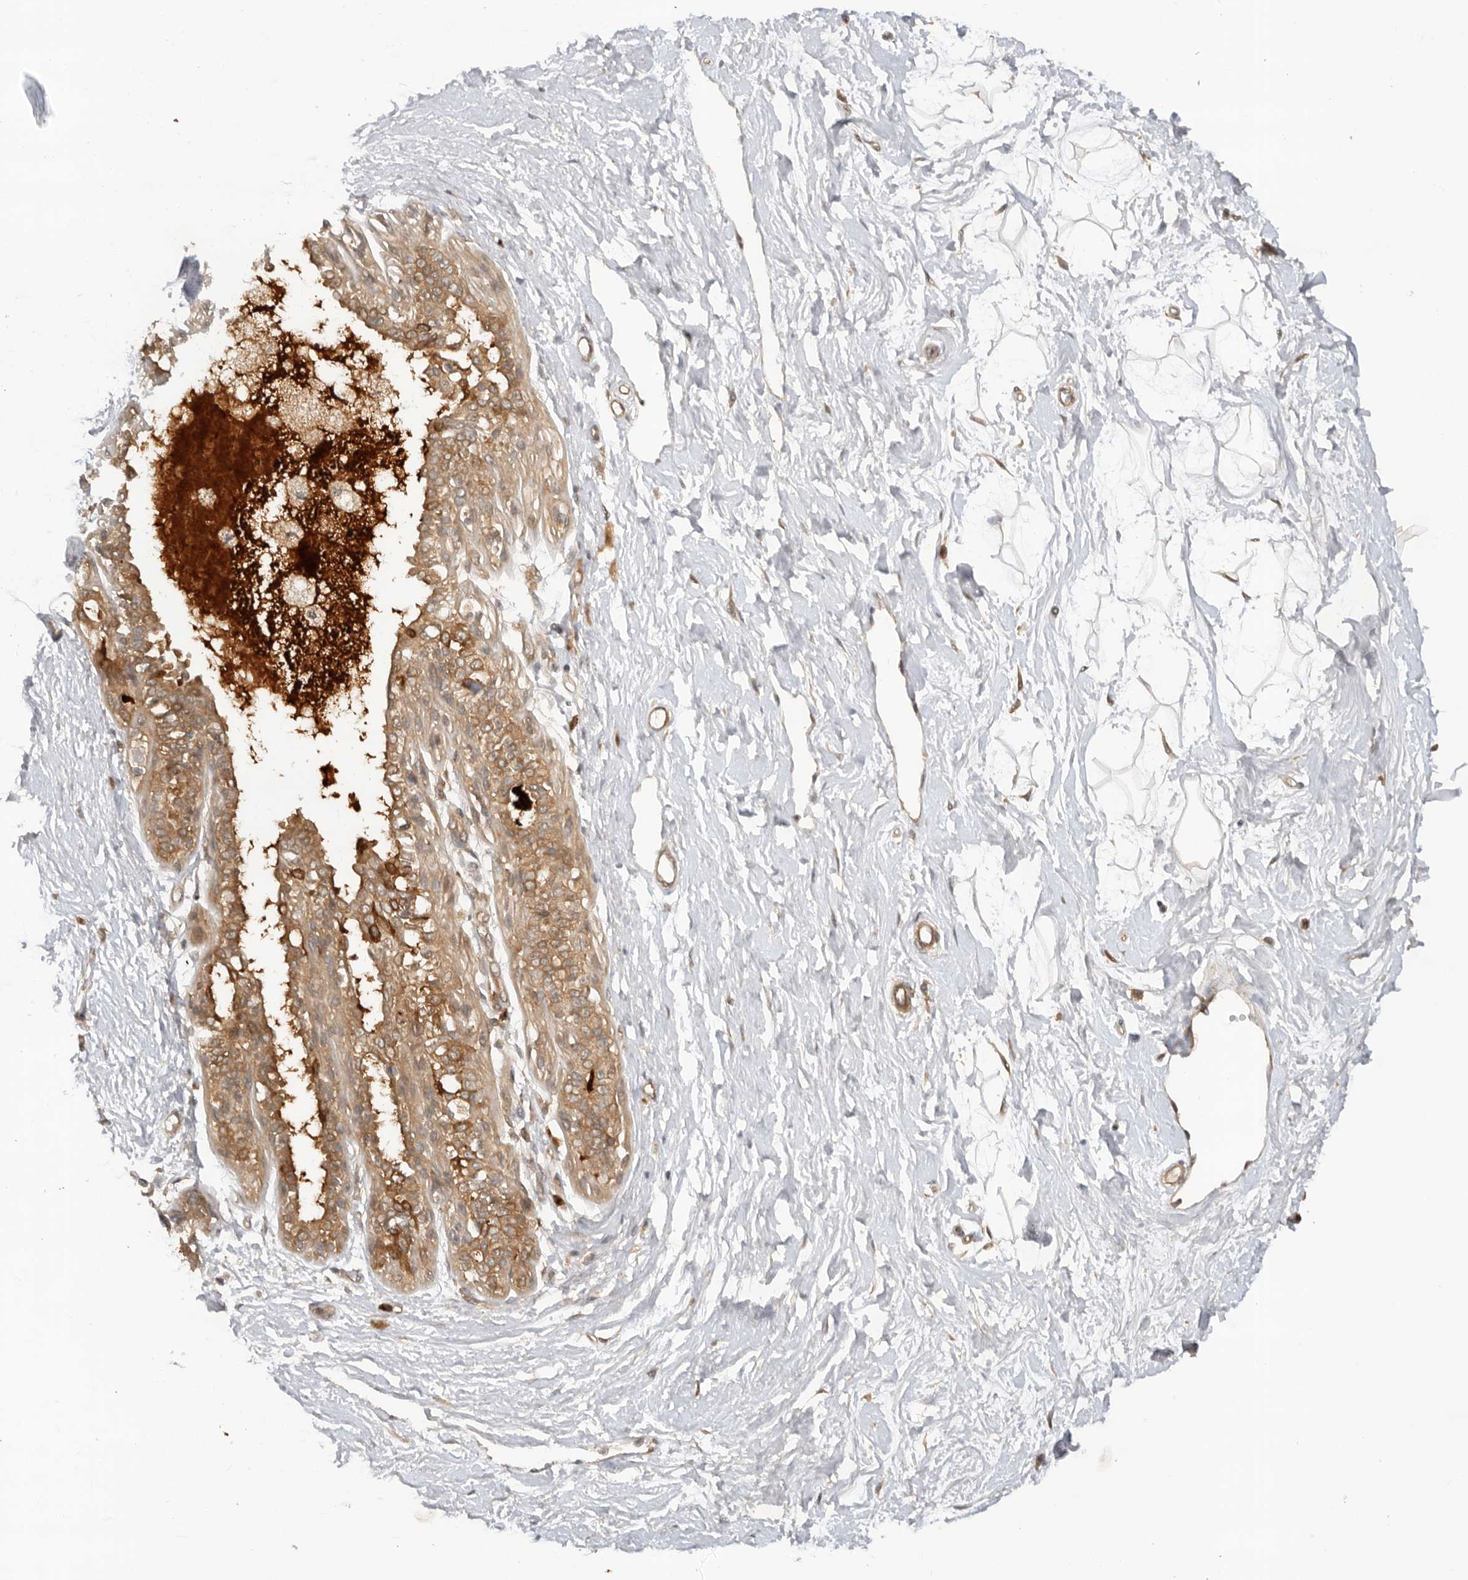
{"staining": {"intensity": "weak", "quantity": ">75%", "location": "cytoplasmic/membranous"}, "tissue": "breast", "cell_type": "Adipocytes", "image_type": "normal", "snomed": [{"axis": "morphology", "description": "Normal tissue, NOS"}, {"axis": "topography", "description": "Breast"}], "caption": "High-magnification brightfield microscopy of normal breast stained with DAB (brown) and counterstained with hematoxylin (blue). adipocytes exhibit weak cytoplasmic/membranous positivity is identified in about>75% of cells. (Brightfield microscopy of DAB IHC at high magnification).", "gene": "DCAF8", "patient": {"sex": "female", "age": 45}}